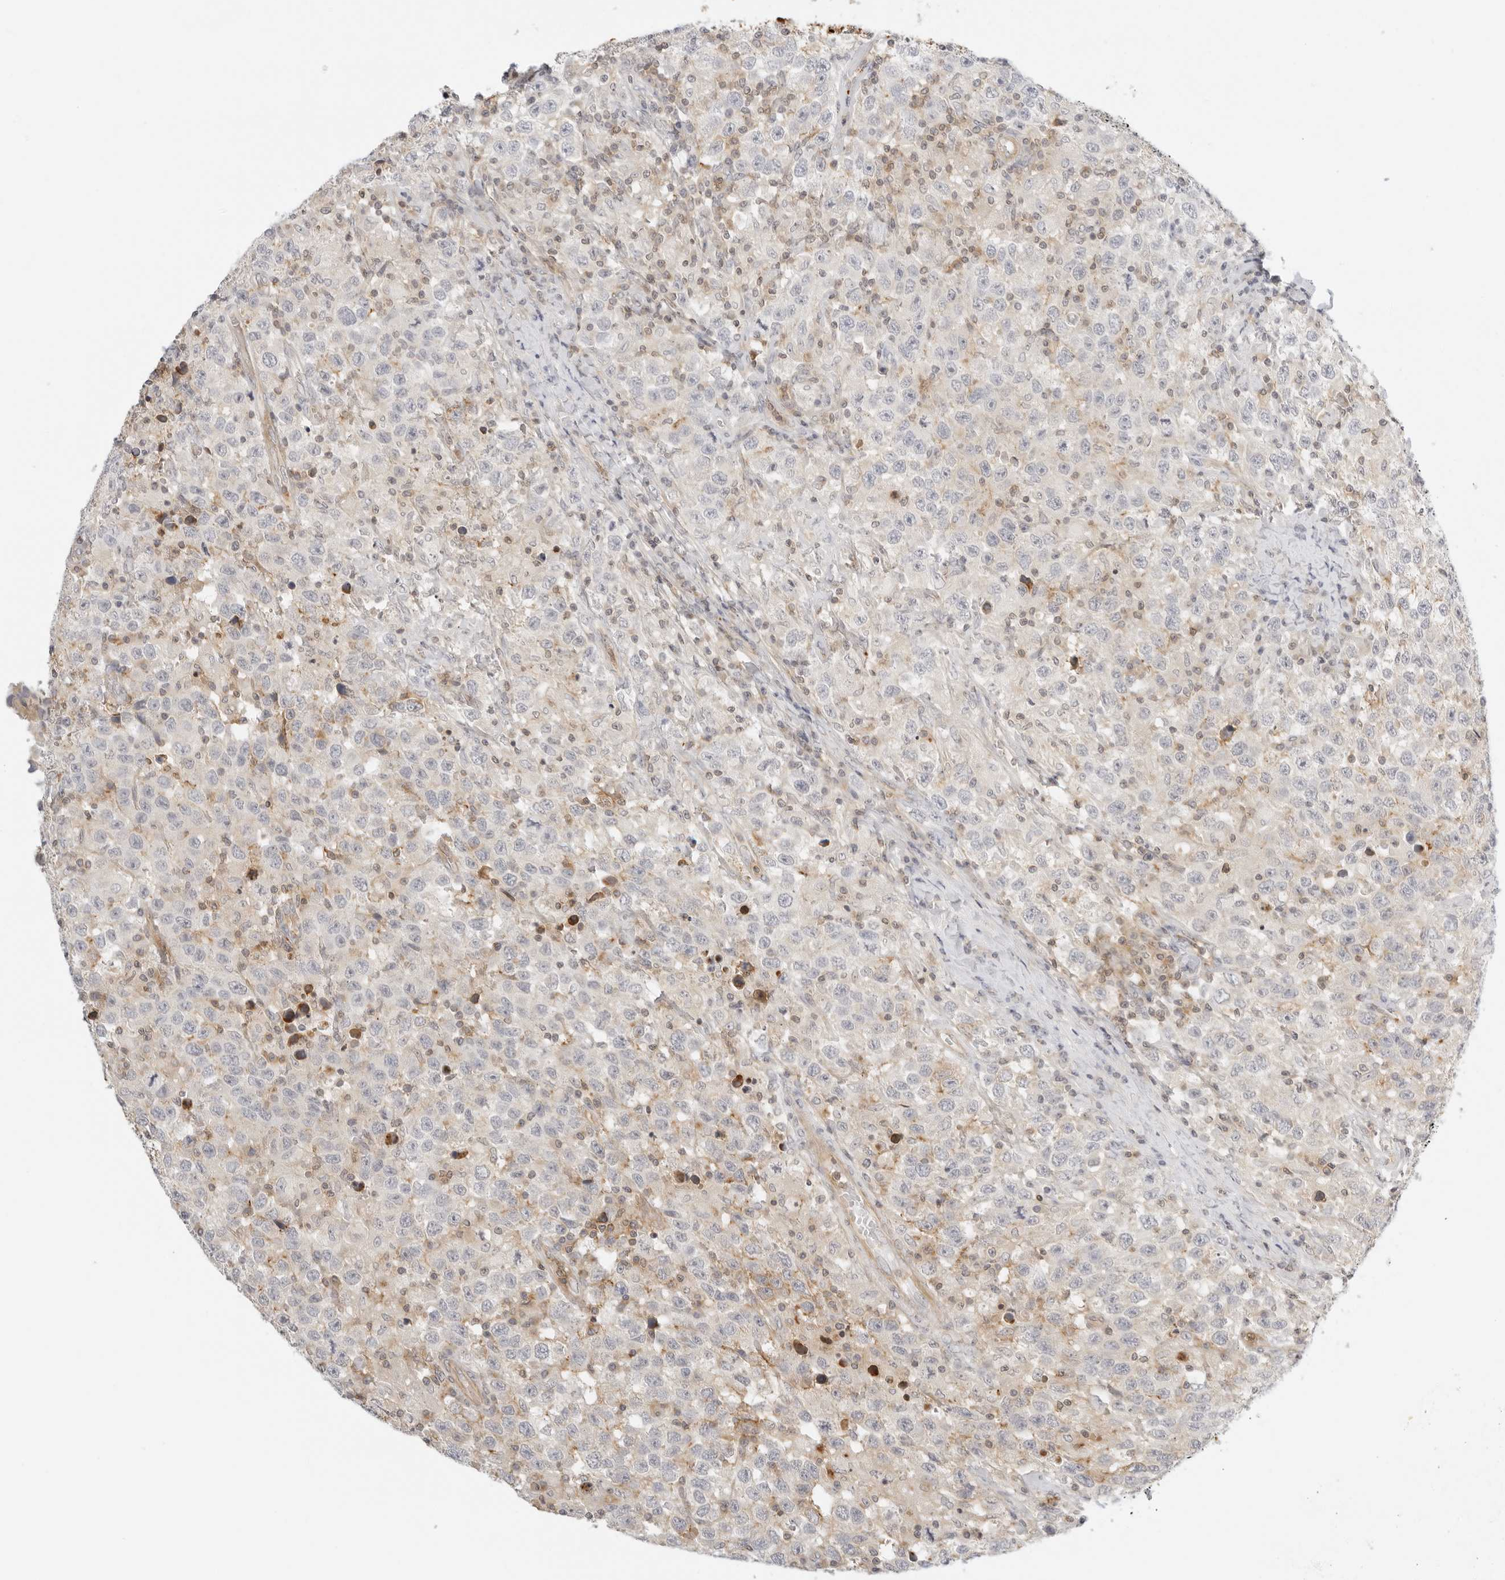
{"staining": {"intensity": "negative", "quantity": "none", "location": "none"}, "tissue": "testis cancer", "cell_type": "Tumor cells", "image_type": "cancer", "snomed": [{"axis": "morphology", "description": "Seminoma, NOS"}, {"axis": "topography", "description": "Testis"}], "caption": "Immunohistochemistry (IHC) micrograph of human testis seminoma stained for a protein (brown), which reveals no expression in tumor cells.", "gene": "OSCP1", "patient": {"sex": "male", "age": 41}}